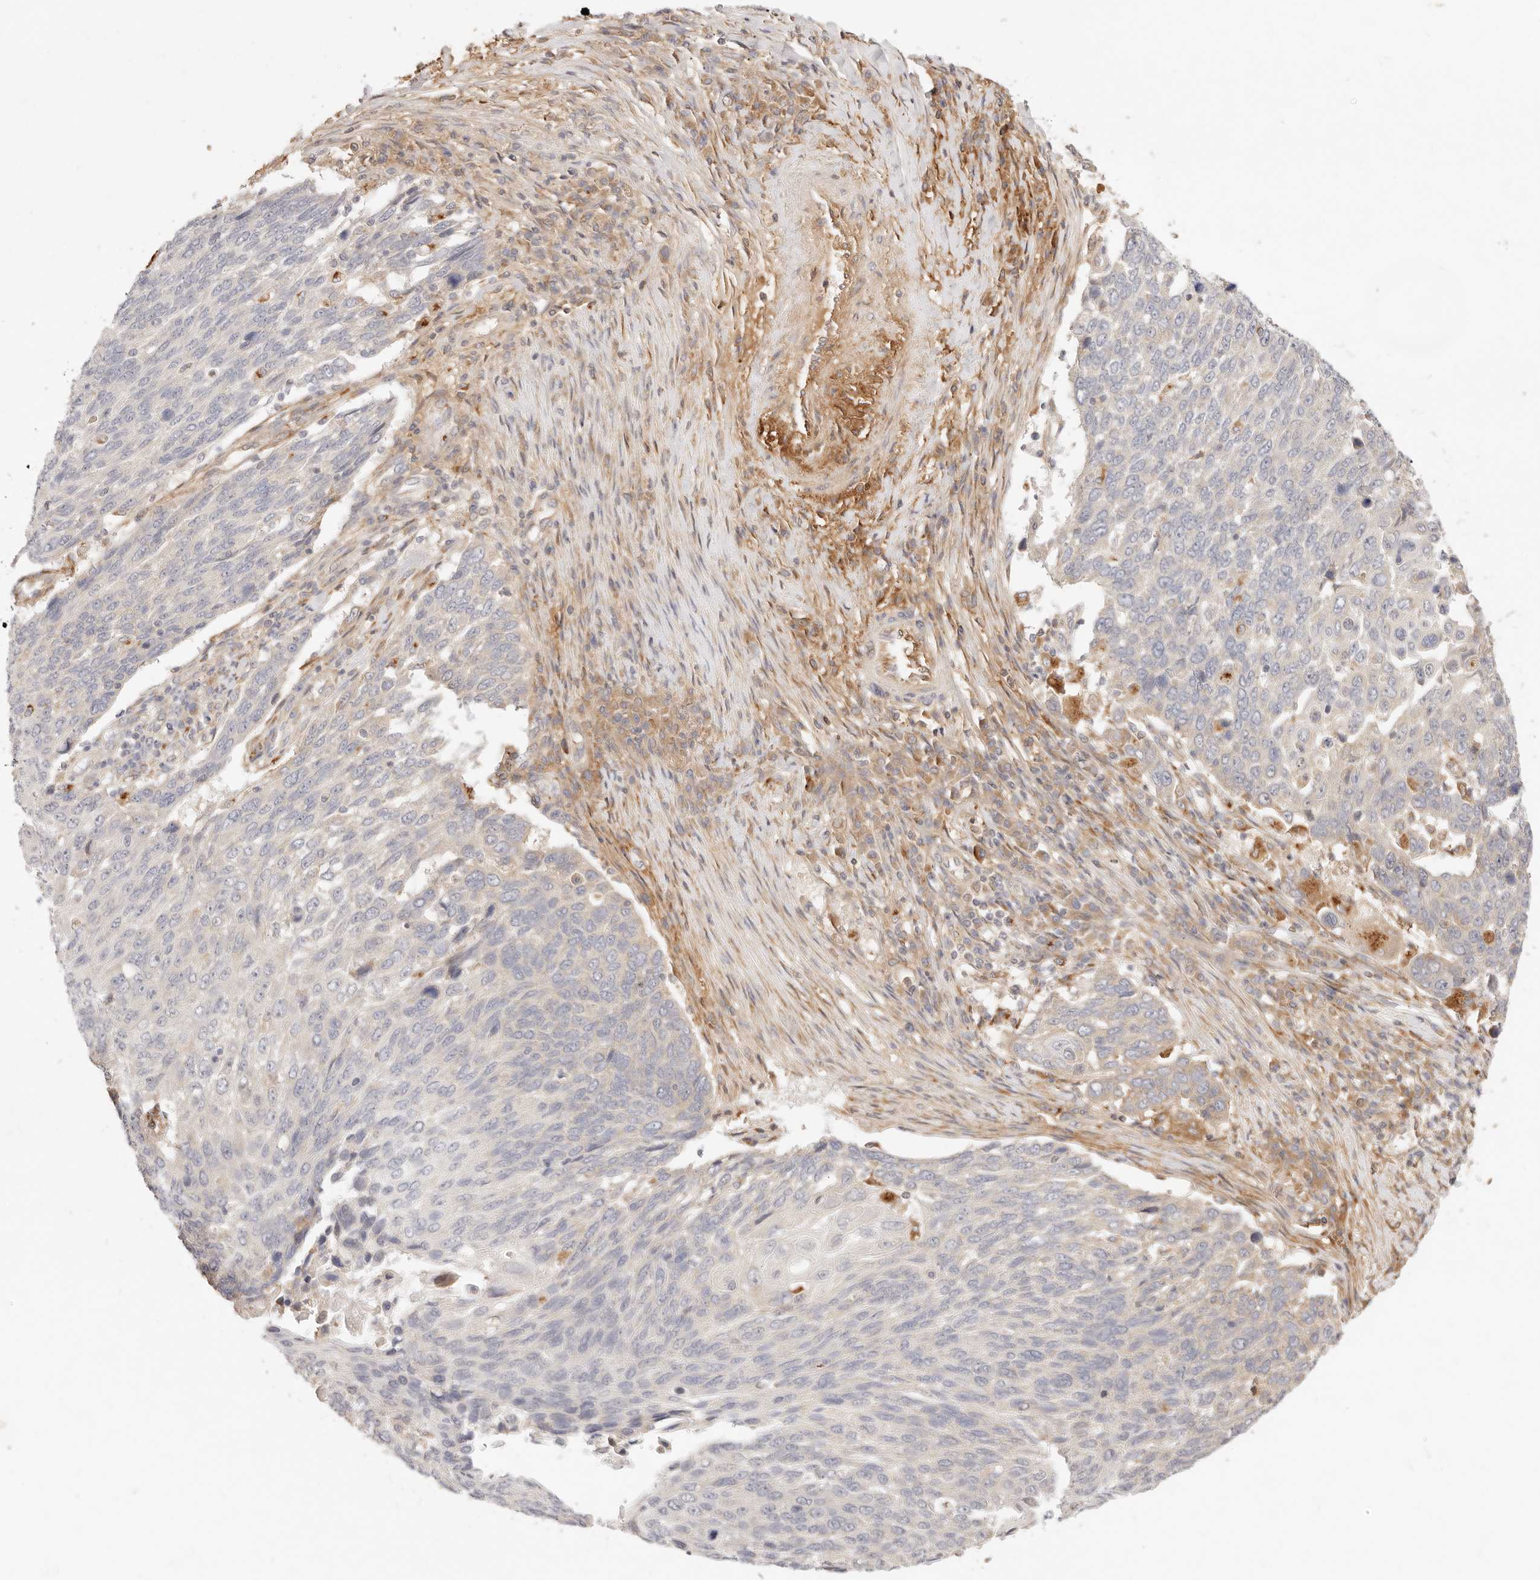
{"staining": {"intensity": "negative", "quantity": "none", "location": "none"}, "tissue": "lung cancer", "cell_type": "Tumor cells", "image_type": "cancer", "snomed": [{"axis": "morphology", "description": "Squamous cell carcinoma, NOS"}, {"axis": "topography", "description": "Lung"}], "caption": "IHC of human lung cancer (squamous cell carcinoma) demonstrates no expression in tumor cells. Brightfield microscopy of IHC stained with DAB (3,3'-diaminobenzidine) (brown) and hematoxylin (blue), captured at high magnification.", "gene": "UBXN10", "patient": {"sex": "male", "age": 66}}